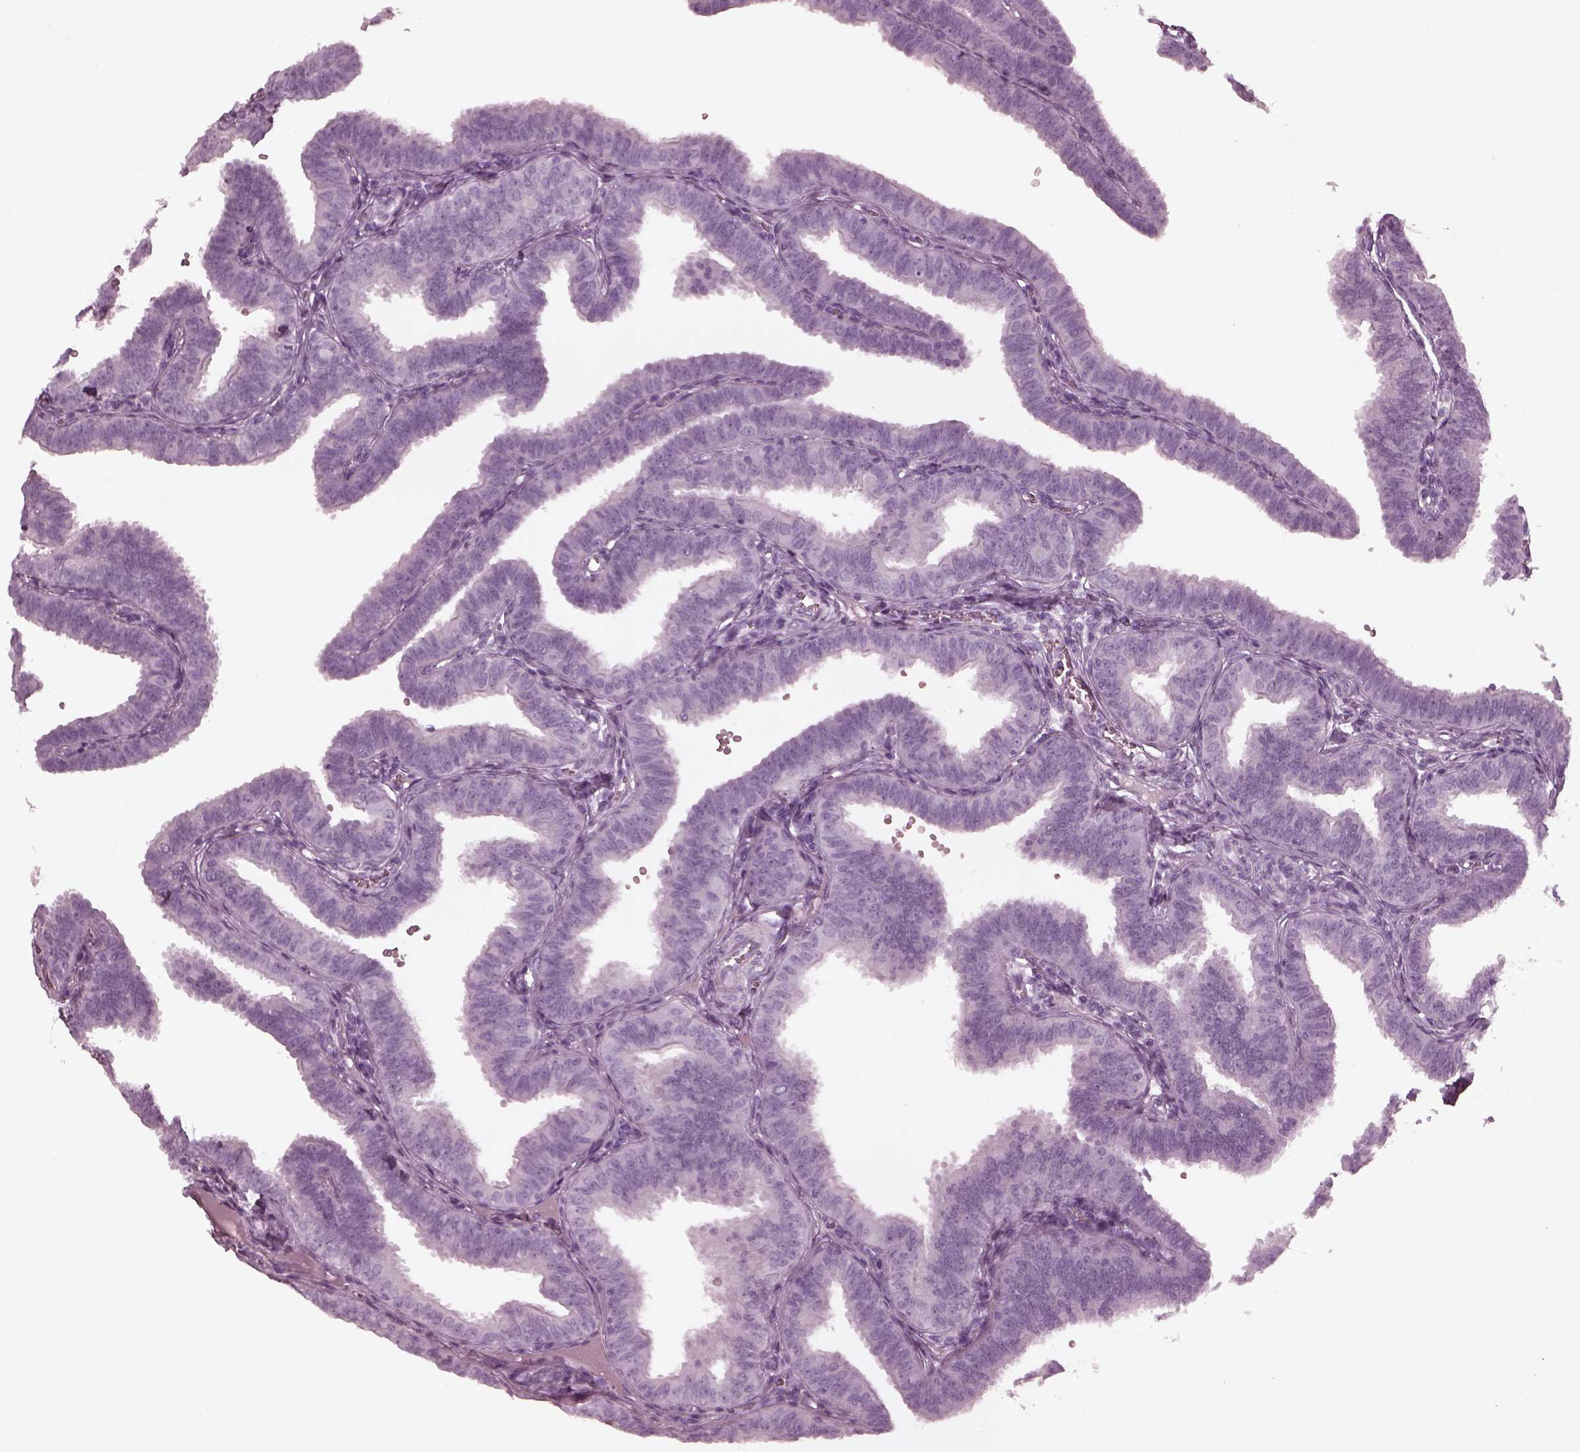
{"staining": {"intensity": "negative", "quantity": "none", "location": "none"}, "tissue": "fallopian tube", "cell_type": "Glandular cells", "image_type": "normal", "snomed": [{"axis": "morphology", "description": "Normal tissue, NOS"}, {"axis": "topography", "description": "Fallopian tube"}], "caption": "This is an immunohistochemistry (IHC) image of normal fallopian tube. There is no expression in glandular cells.", "gene": "GRM6", "patient": {"sex": "female", "age": 25}}